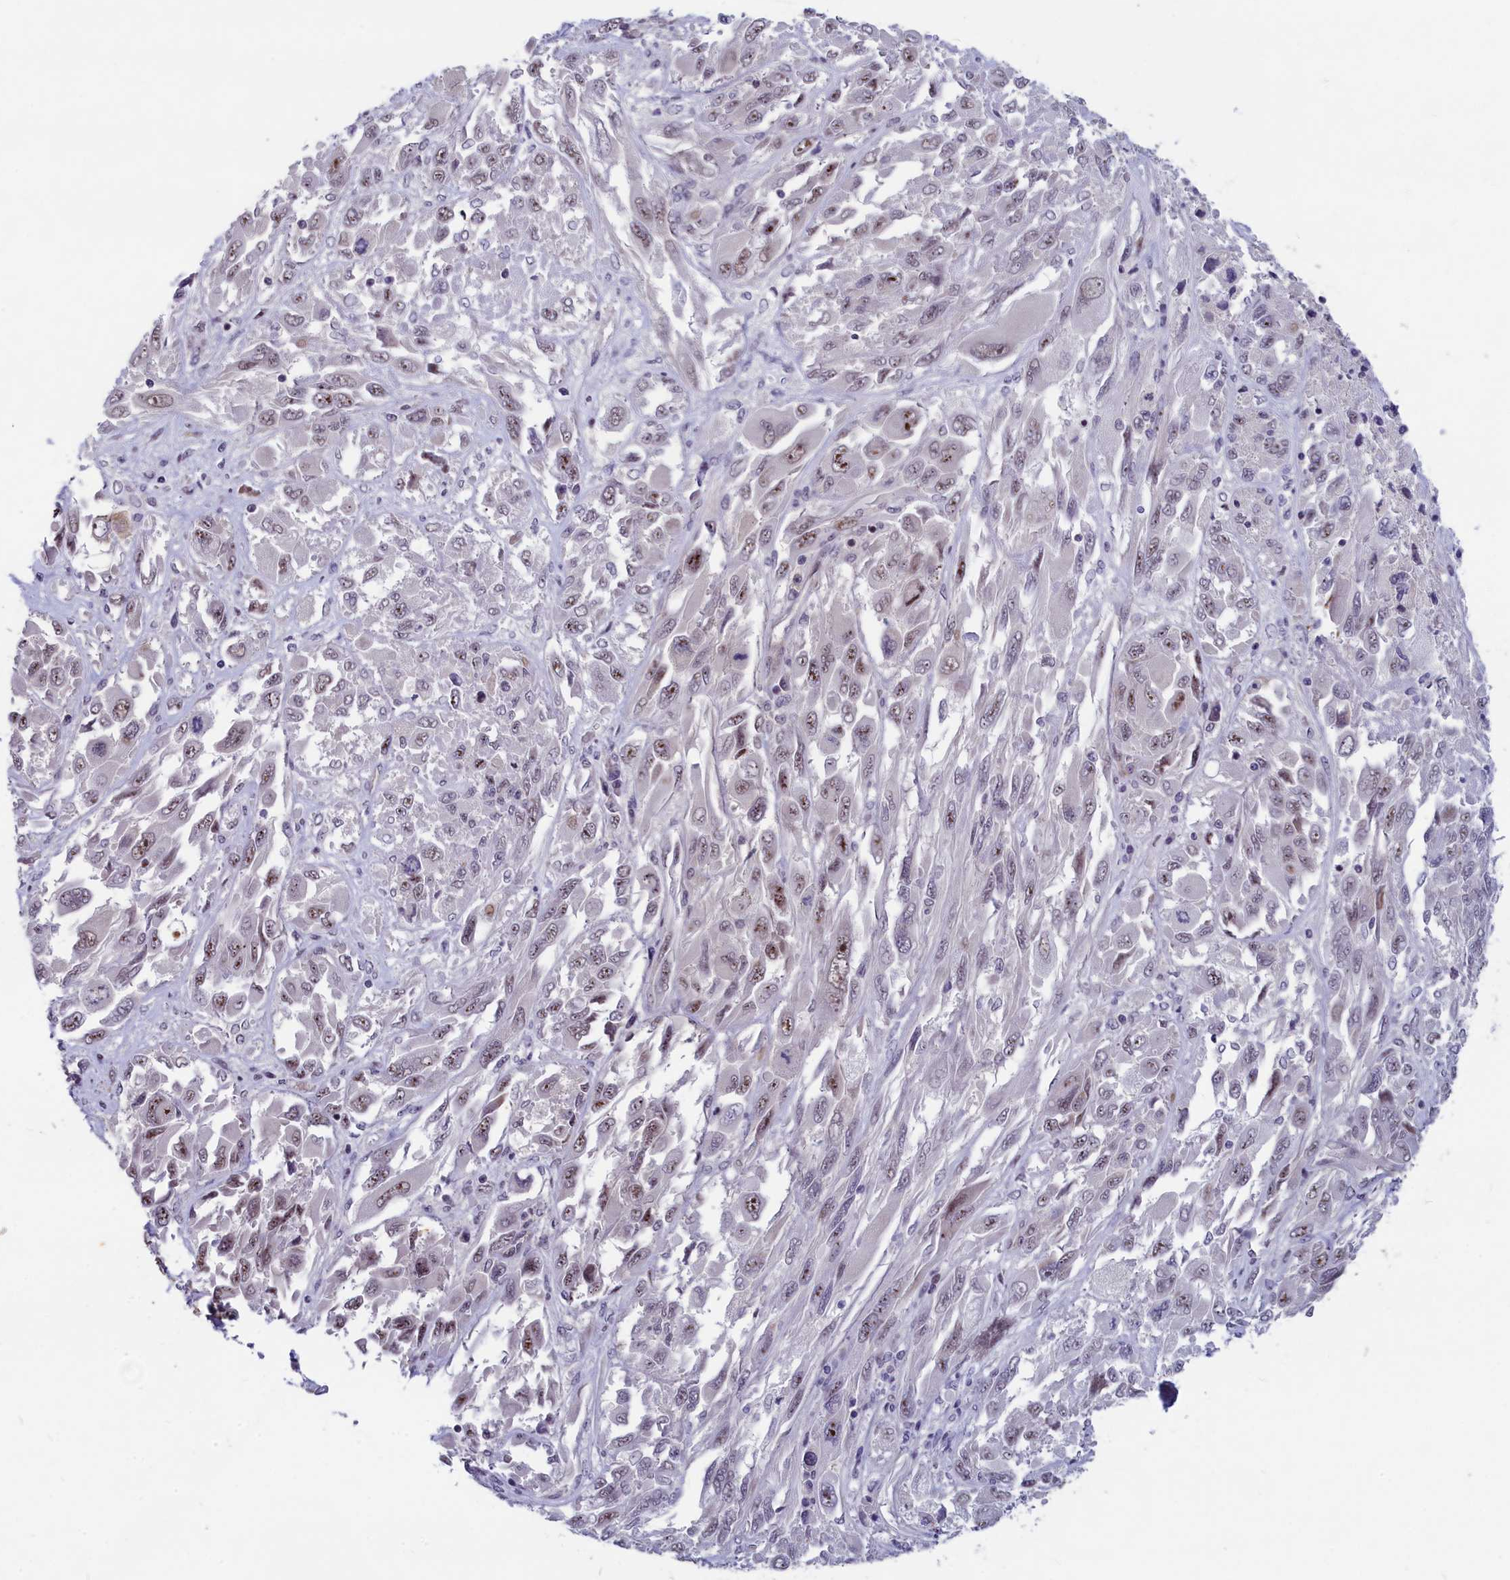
{"staining": {"intensity": "weak", "quantity": "25%-75%", "location": "nuclear"}, "tissue": "melanoma", "cell_type": "Tumor cells", "image_type": "cancer", "snomed": [{"axis": "morphology", "description": "Malignant melanoma, NOS"}, {"axis": "topography", "description": "Skin"}], "caption": "Immunohistochemical staining of malignant melanoma shows low levels of weak nuclear expression in about 25%-75% of tumor cells.", "gene": "ANKRD34B", "patient": {"sex": "female", "age": 91}}